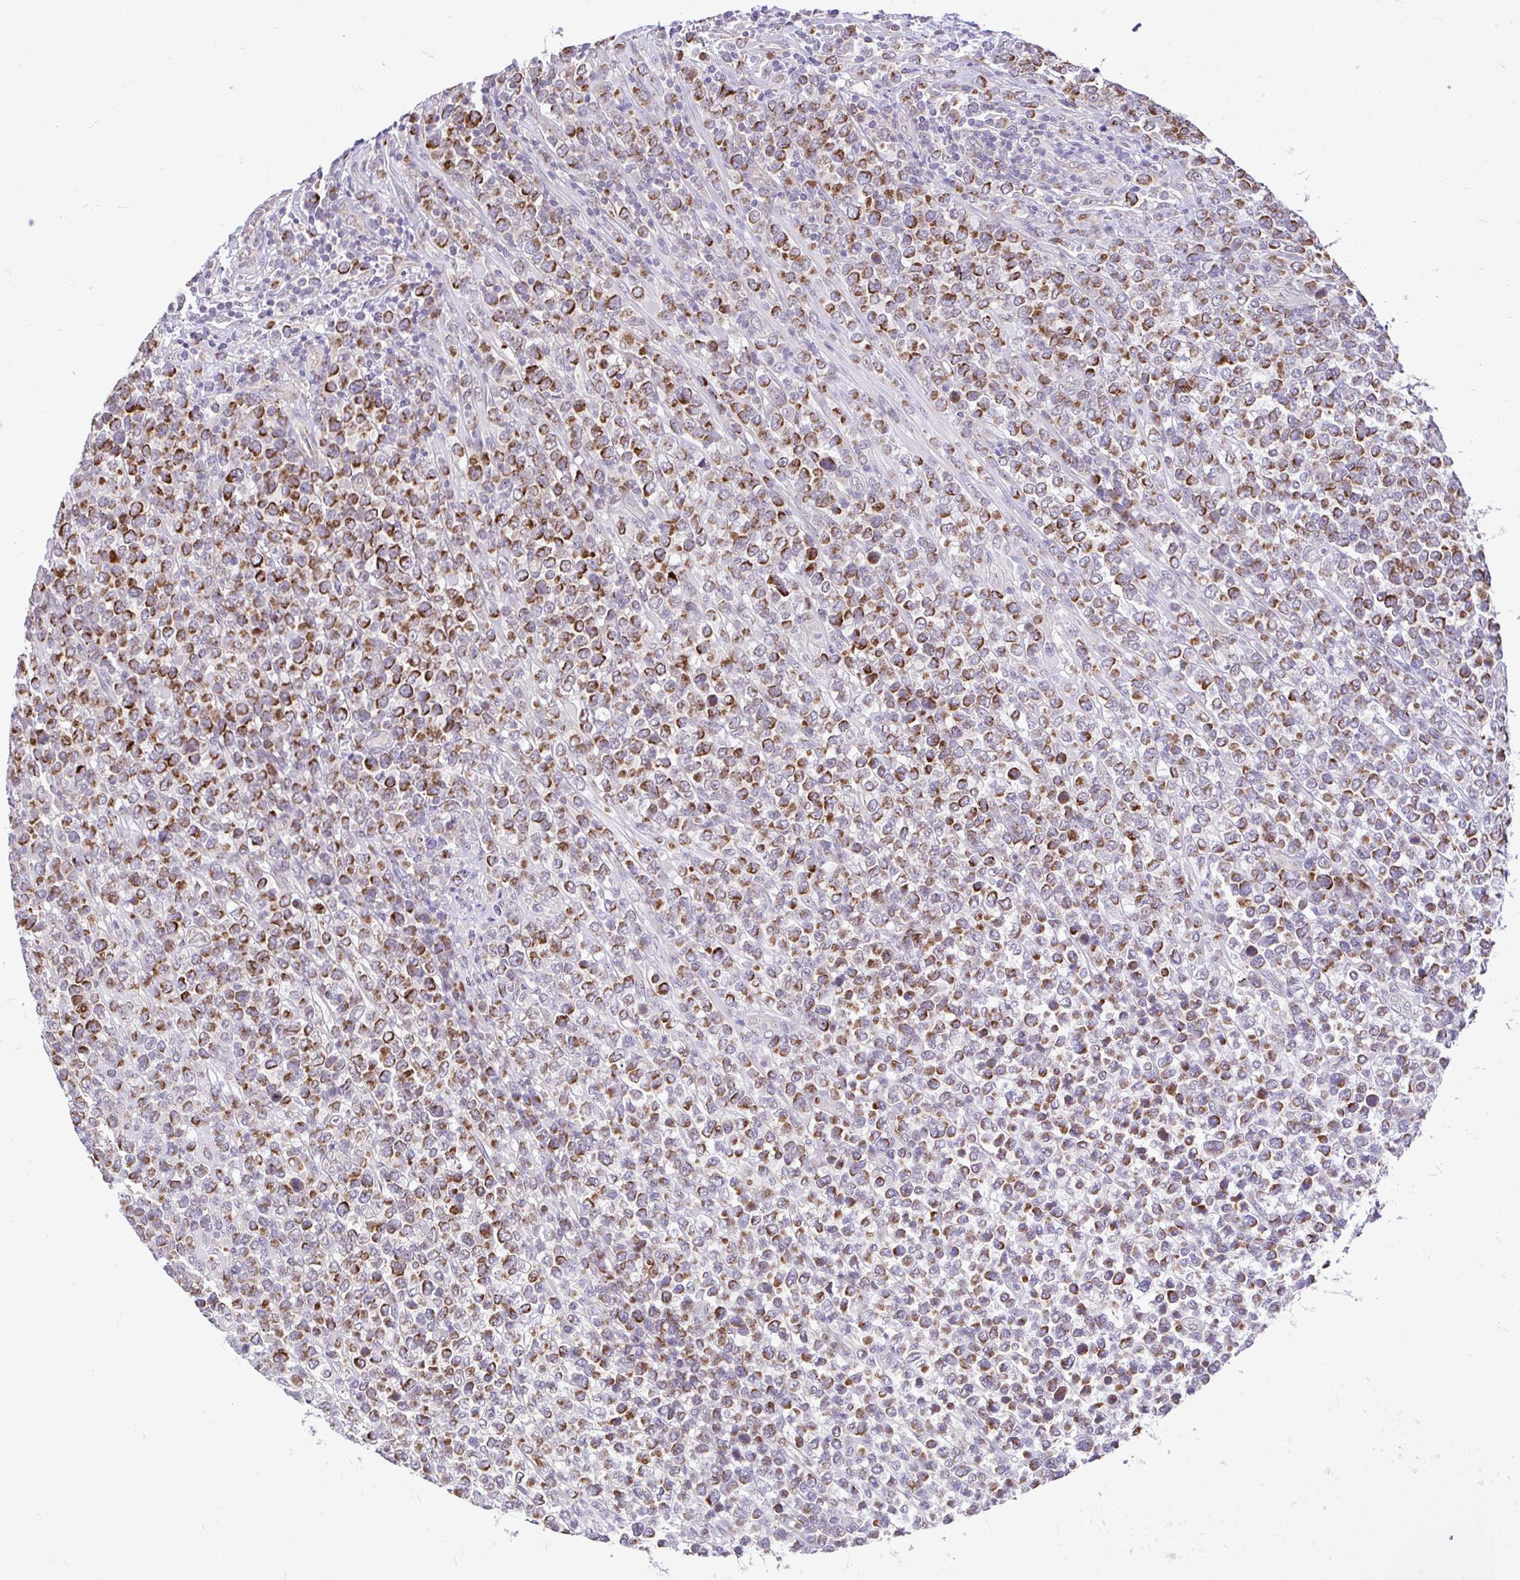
{"staining": {"intensity": "moderate", "quantity": "25%-75%", "location": "cytoplasmic/membranous"}, "tissue": "lymphoma", "cell_type": "Tumor cells", "image_type": "cancer", "snomed": [{"axis": "morphology", "description": "Malignant lymphoma, non-Hodgkin's type, High grade"}, {"axis": "topography", "description": "Soft tissue"}], "caption": "Moderate cytoplasmic/membranous positivity is identified in approximately 25%-75% of tumor cells in lymphoma.", "gene": "PYCR2", "patient": {"sex": "female", "age": 56}}